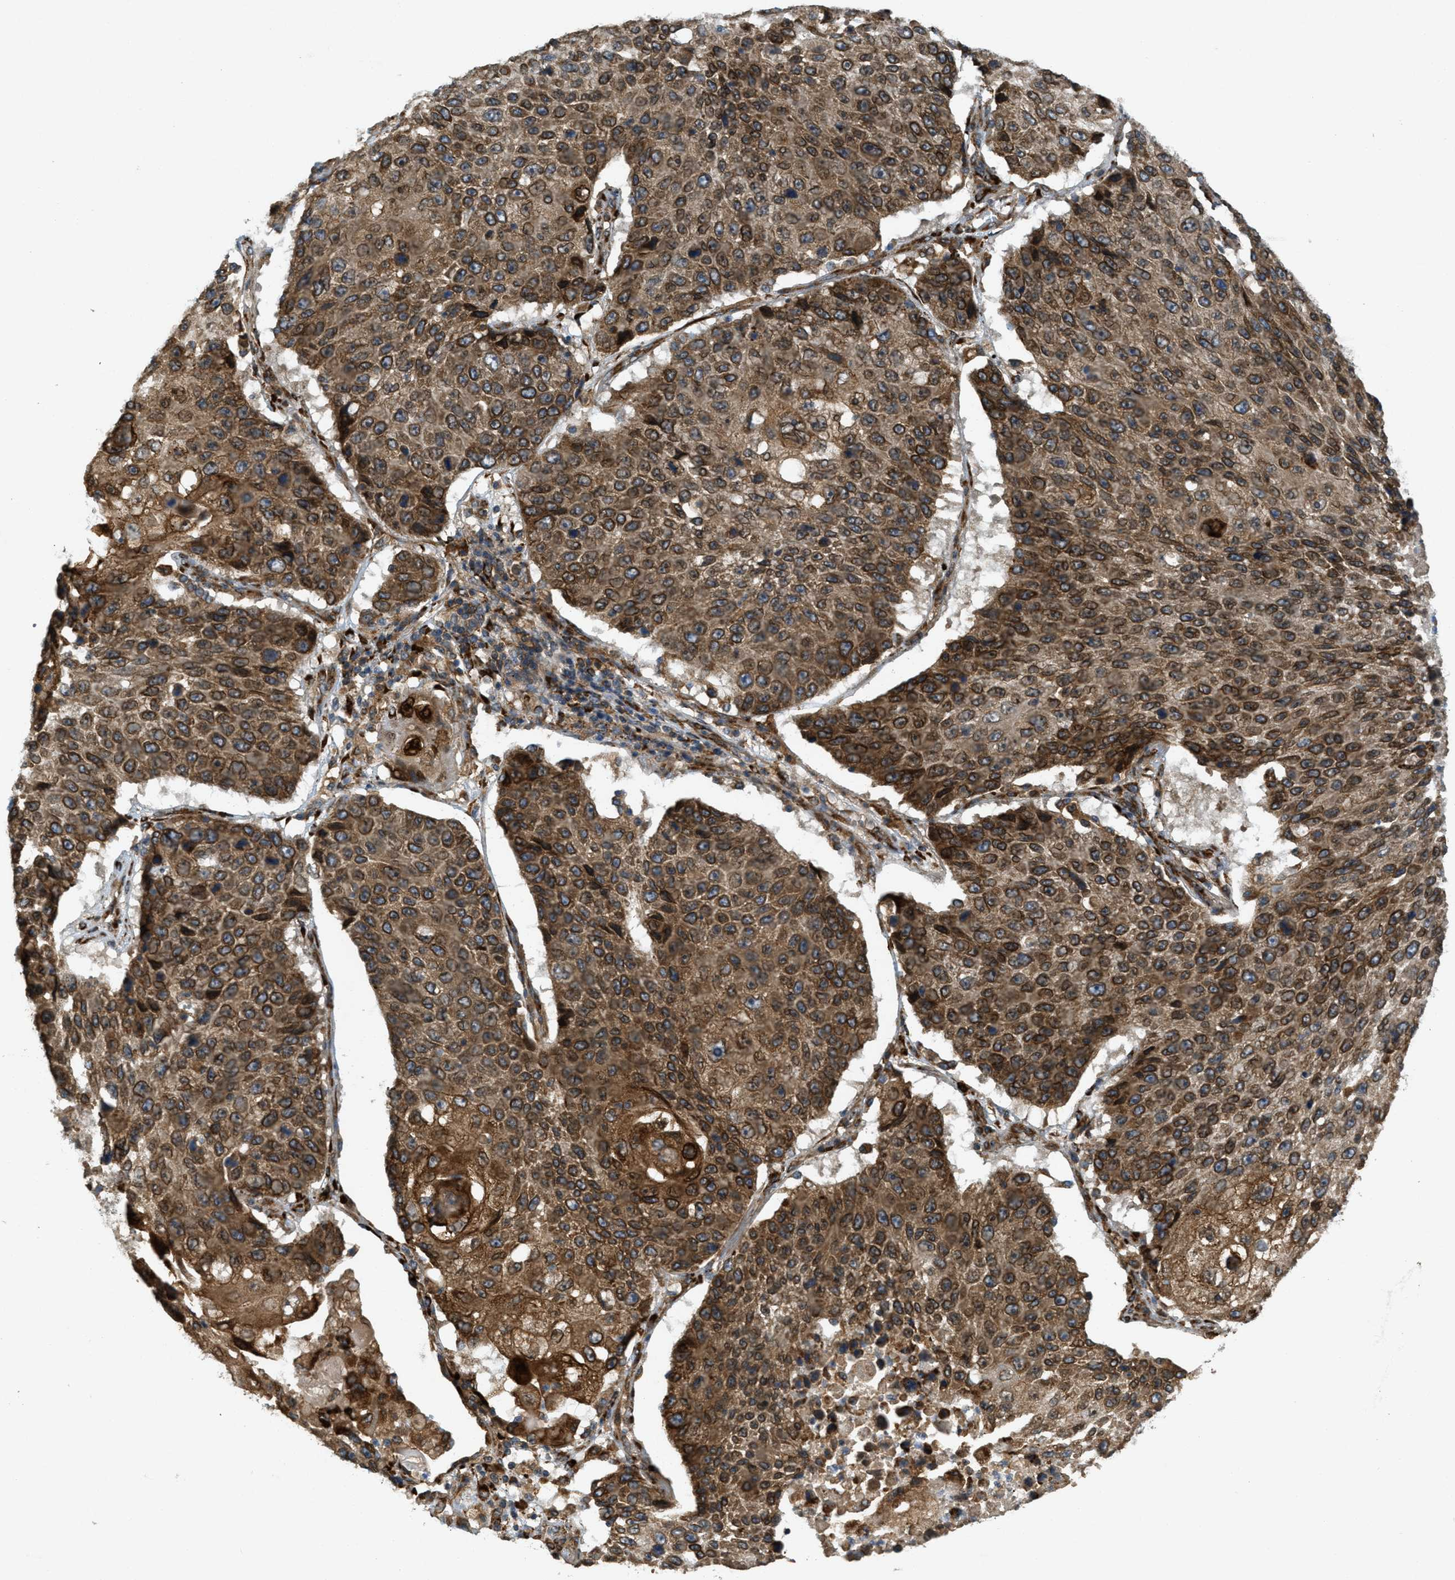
{"staining": {"intensity": "strong", "quantity": ">75%", "location": "cytoplasmic/membranous,nuclear"}, "tissue": "lung cancer", "cell_type": "Tumor cells", "image_type": "cancer", "snomed": [{"axis": "morphology", "description": "Squamous cell carcinoma, NOS"}, {"axis": "topography", "description": "Lung"}], "caption": "A micrograph of lung cancer (squamous cell carcinoma) stained for a protein exhibits strong cytoplasmic/membranous and nuclear brown staining in tumor cells.", "gene": "PCDH18", "patient": {"sex": "male", "age": 61}}